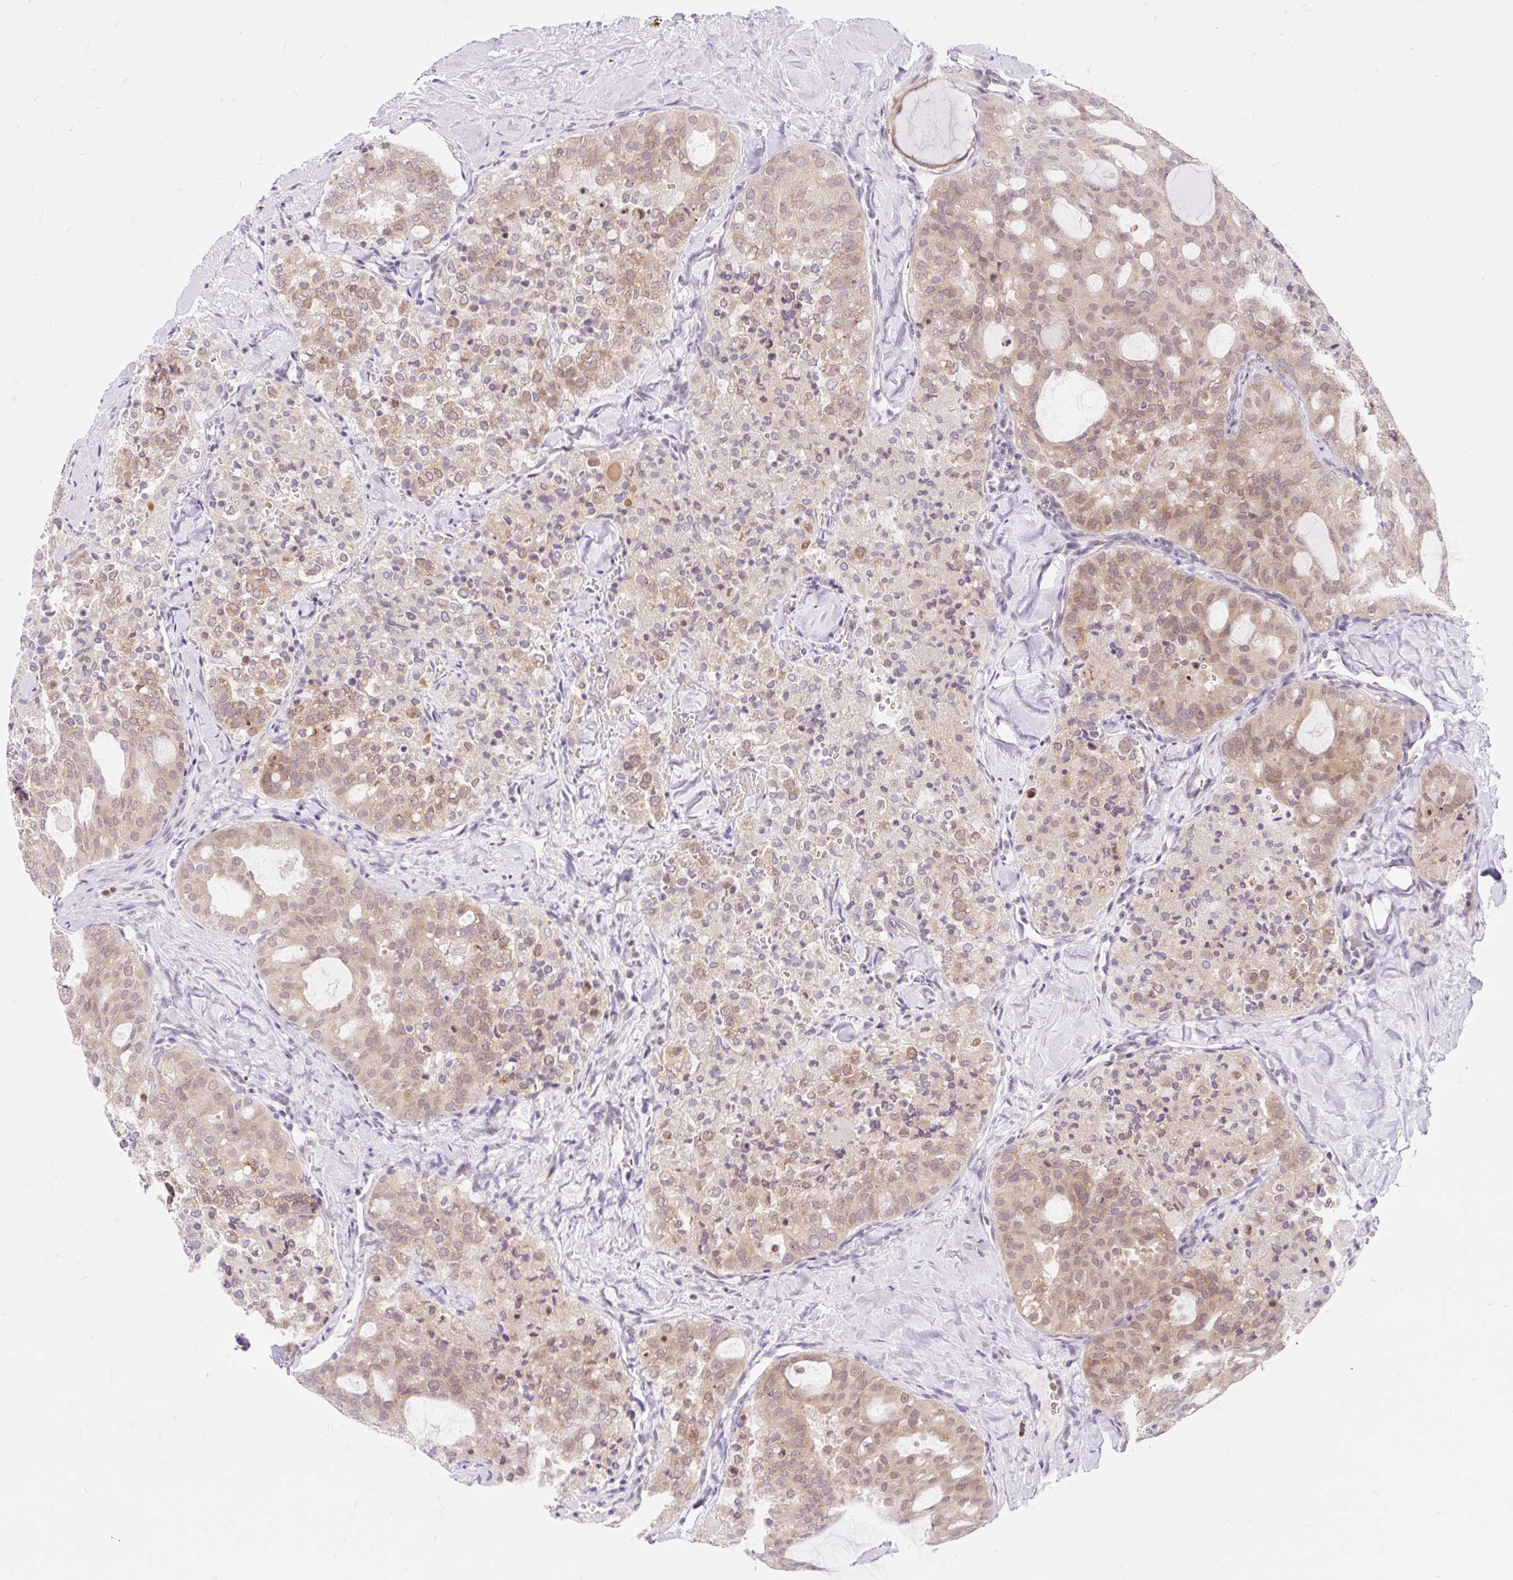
{"staining": {"intensity": "weak", "quantity": ">75%", "location": "cytoplasmic/membranous"}, "tissue": "thyroid cancer", "cell_type": "Tumor cells", "image_type": "cancer", "snomed": [{"axis": "morphology", "description": "Follicular adenoma carcinoma, NOS"}, {"axis": "topography", "description": "Thyroid gland"}], "caption": "Human thyroid follicular adenoma carcinoma stained with a brown dye reveals weak cytoplasmic/membranous positive staining in about >75% of tumor cells.", "gene": "SRSF10", "patient": {"sex": "male", "age": 75}}